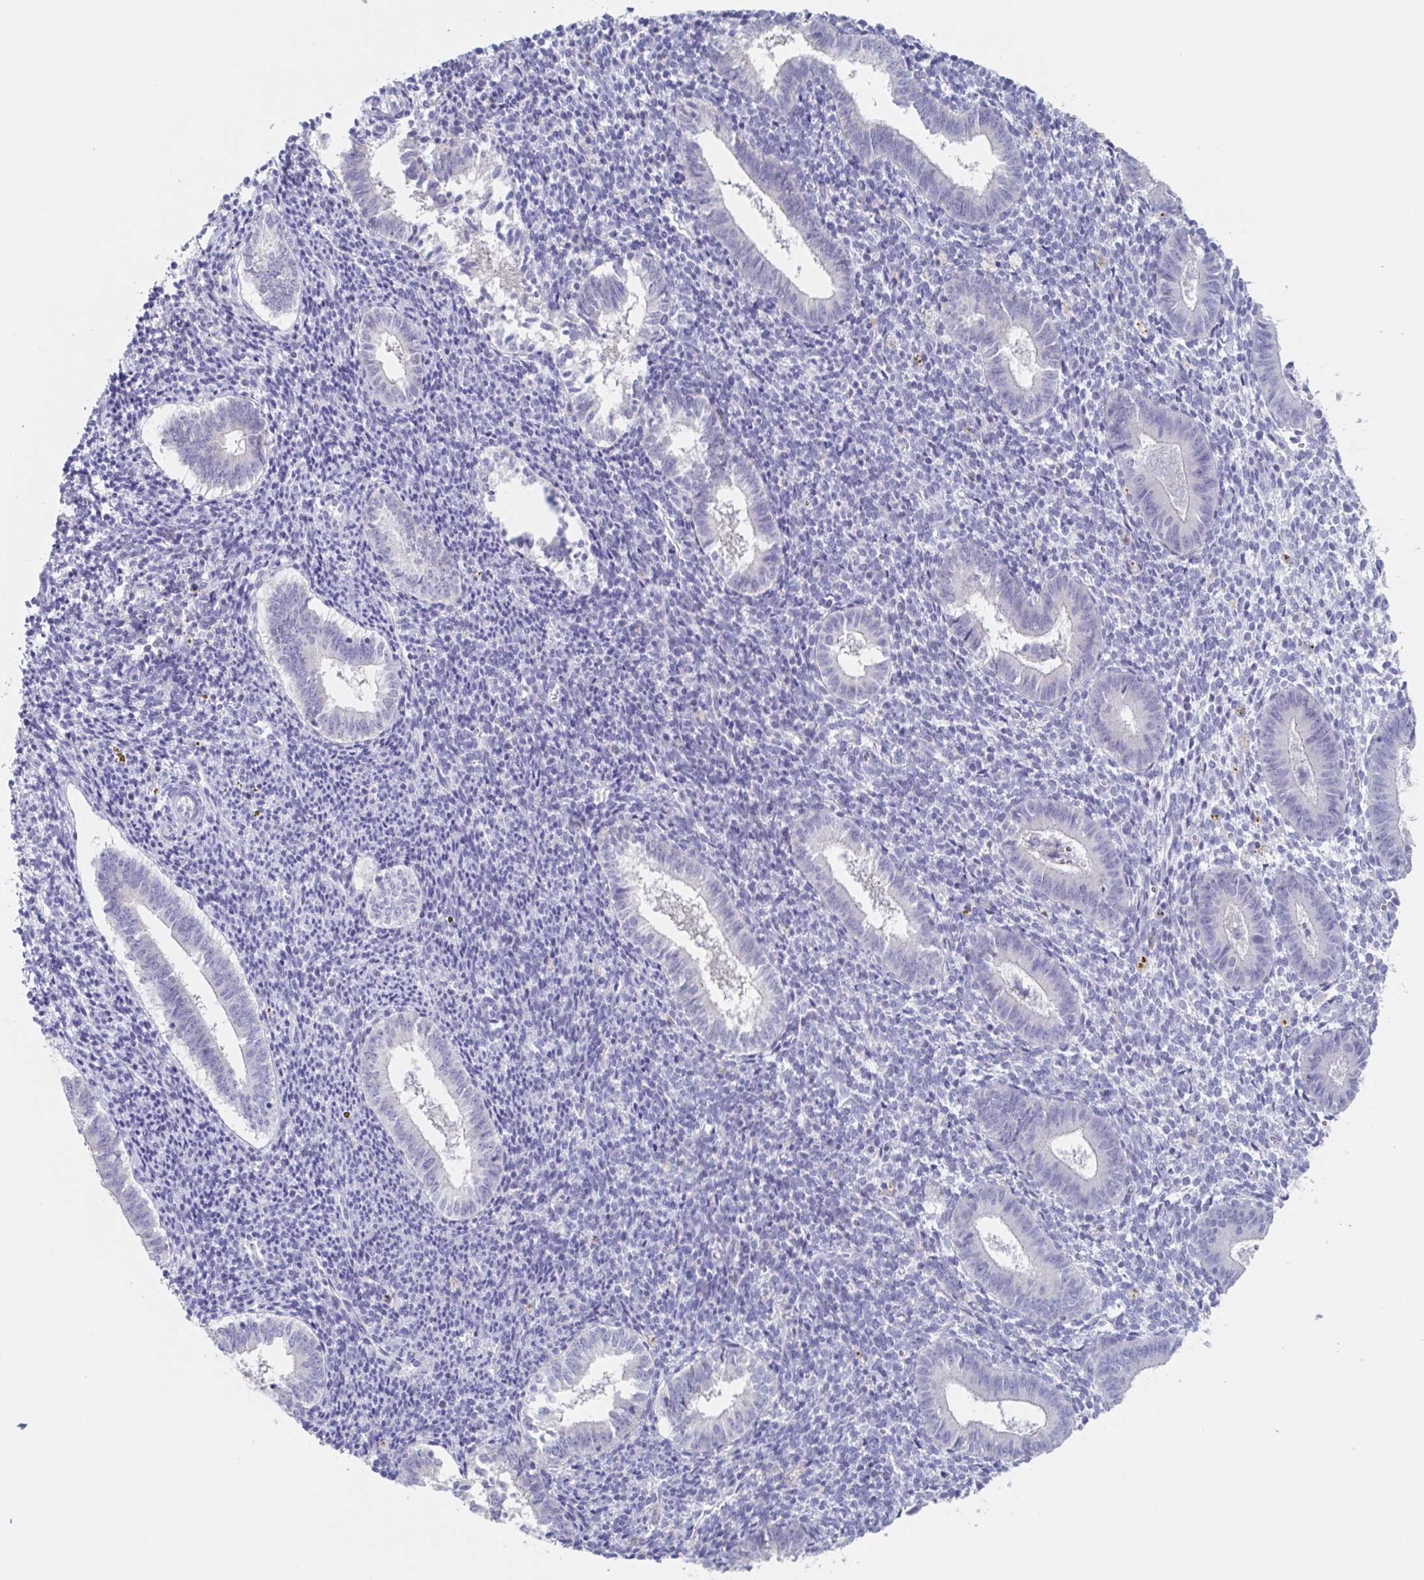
{"staining": {"intensity": "negative", "quantity": "none", "location": "none"}, "tissue": "endometrium", "cell_type": "Cells in endometrial stroma", "image_type": "normal", "snomed": [{"axis": "morphology", "description": "Normal tissue, NOS"}, {"axis": "topography", "description": "Endometrium"}], "caption": "A high-resolution photomicrograph shows immunohistochemistry (IHC) staining of normal endometrium, which demonstrates no significant expression in cells in endometrial stroma.", "gene": "NOXRED1", "patient": {"sex": "female", "age": 25}}